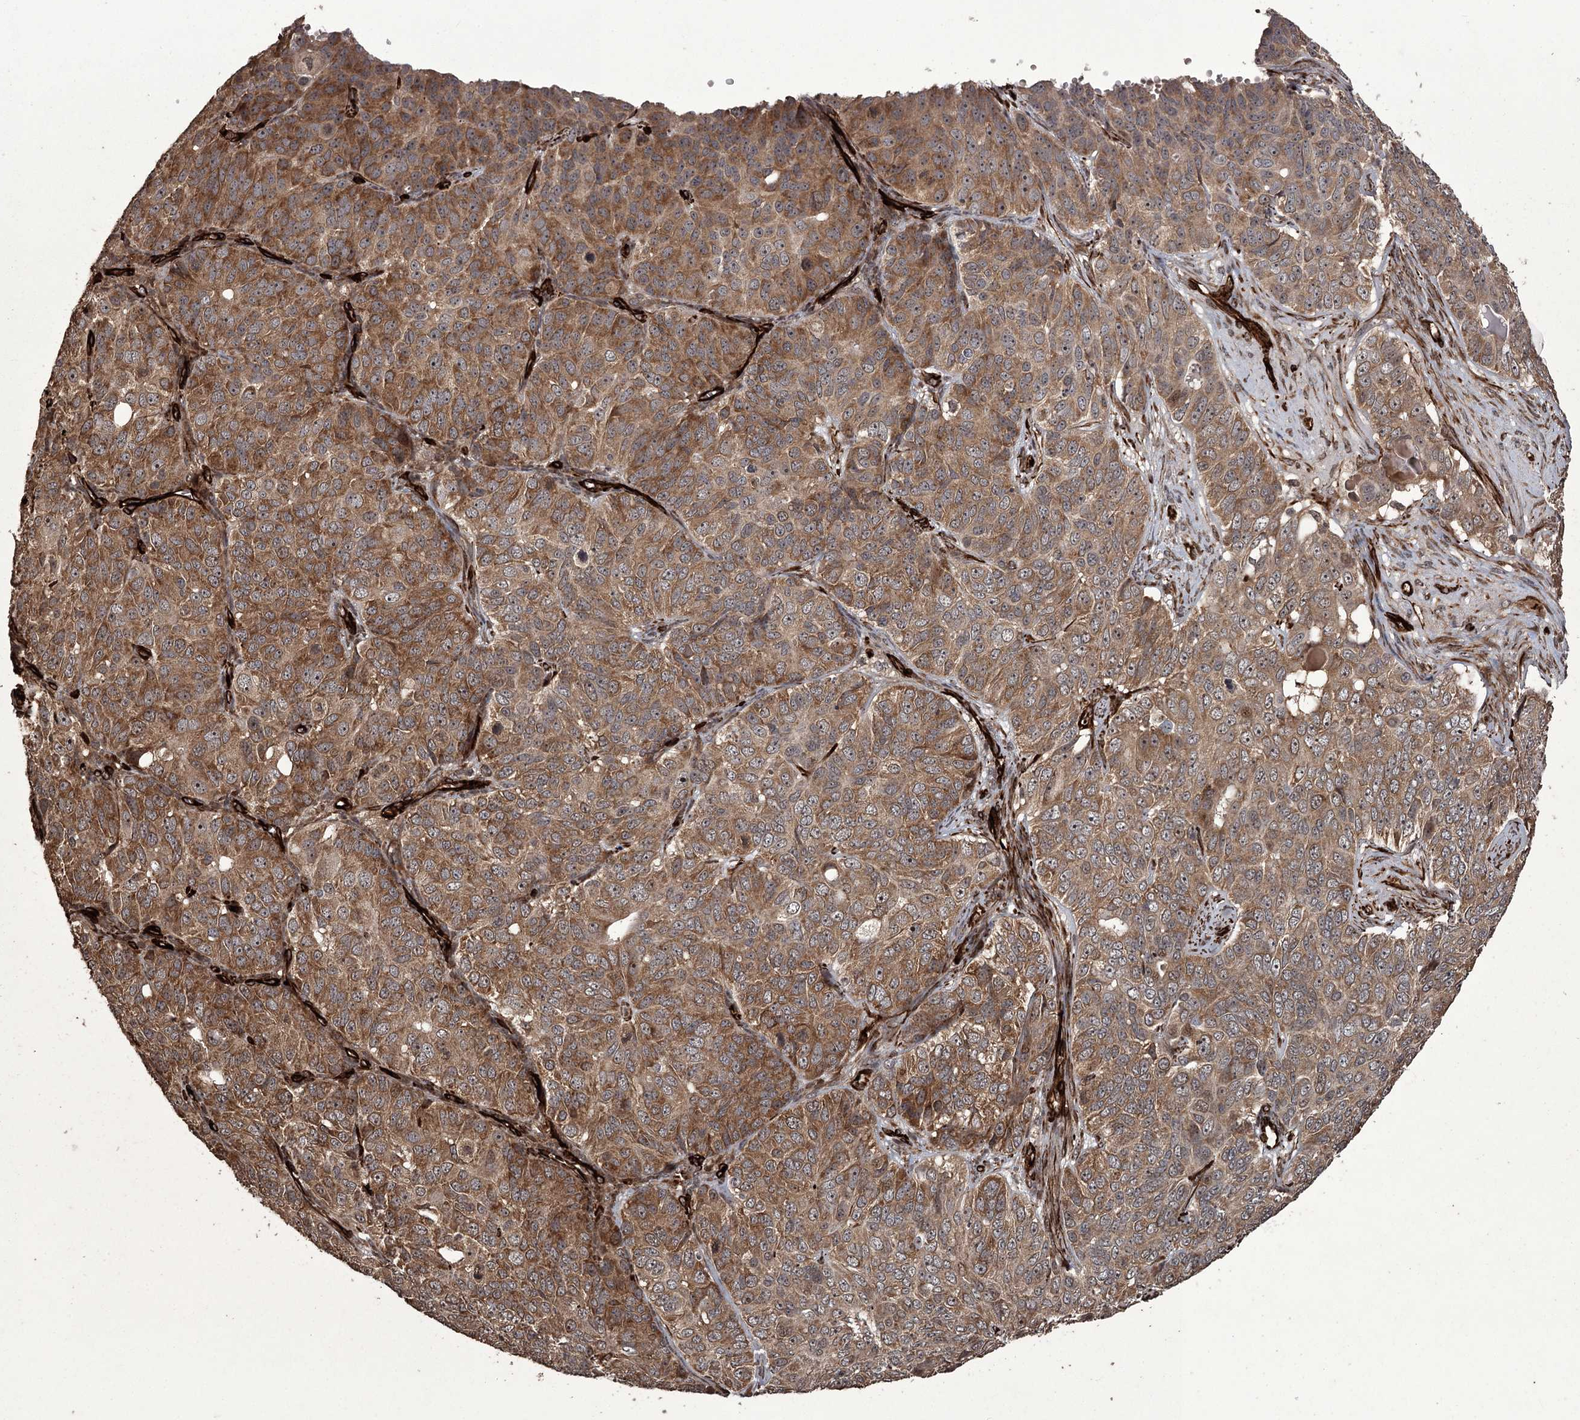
{"staining": {"intensity": "moderate", "quantity": ">75%", "location": "cytoplasmic/membranous"}, "tissue": "ovarian cancer", "cell_type": "Tumor cells", "image_type": "cancer", "snomed": [{"axis": "morphology", "description": "Carcinoma, endometroid"}, {"axis": "topography", "description": "Ovary"}], "caption": "Human ovarian endometroid carcinoma stained with a brown dye displays moderate cytoplasmic/membranous positive expression in about >75% of tumor cells.", "gene": "RPAP3", "patient": {"sex": "female", "age": 51}}